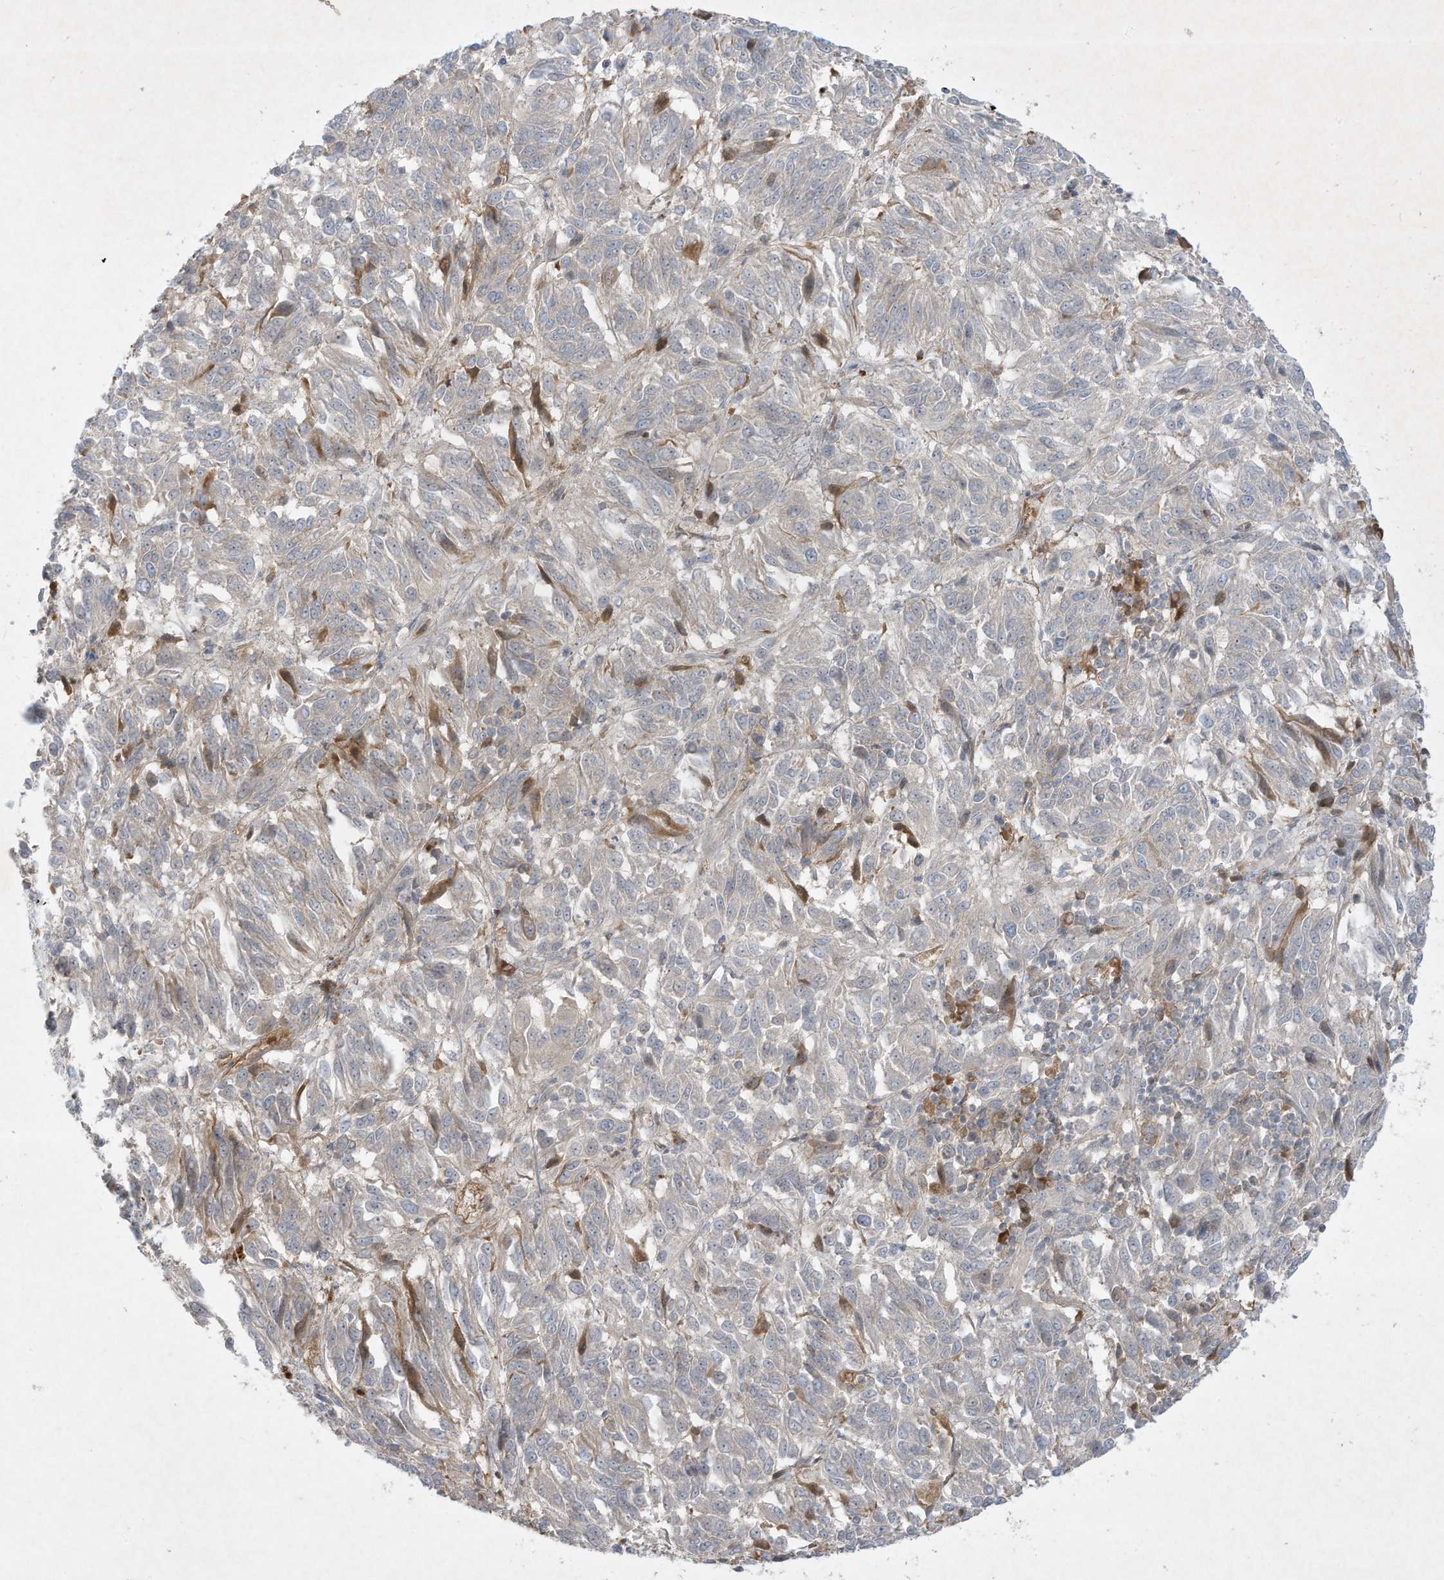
{"staining": {"intensity": "negative", "quantity": "none", "location": "none"}, "tissue": "melanoma", "cell_type": "Tumor cells", "image_type": "cancer", "snomed": [{"axis": "morphology", "description": "Malignant melanoma, Metastatic site"}, {"axis": "topography", "description": "Lung"}], "caption": "Immunohistochemistry of malignant melanoma (metastatic site) shows no expression in tumor cells.", "gene": "FETUB", "patient": {"sex": "male", "age": 64}}